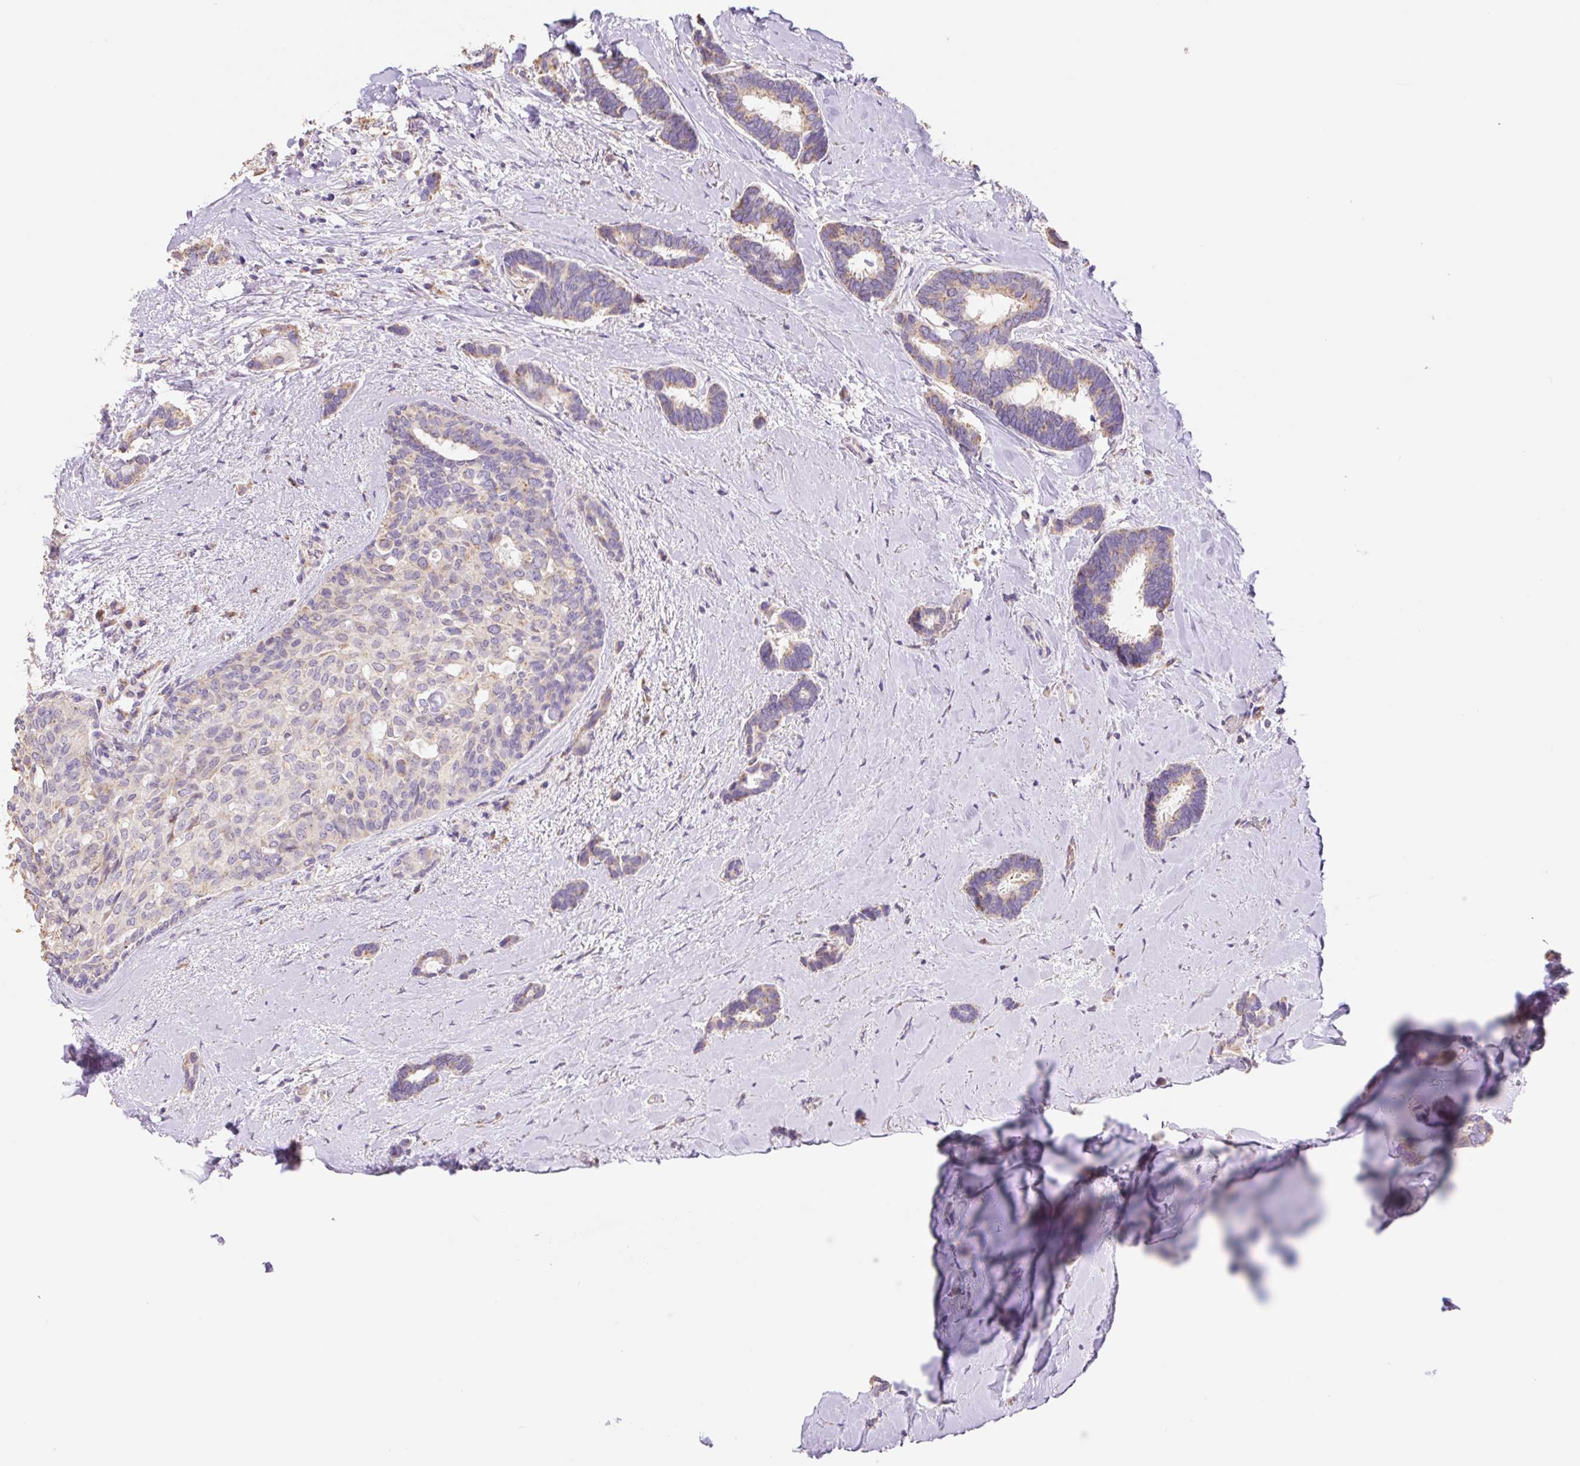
{"staining": {"intensity": "weak", "quantity": "25%-75%", "location": "cytoplasmic/membranous"}, "tissue": "breast cancer", "cell_type": "Tumor cells", "image_type": "cancer", "snomed": [{"axis": "morphology", "description": "Duct carcinoma"}, {"axis": "topography", "description": "Breast"}], "caption": "Protein expression by immunohistochemistry (IHC) exhibits weak cytoplasmic/membranous expression in about 25%-75% of tumor cells in breast cancer (intraductal carcinoma).", "gene": "COPZ2", "patient": {"sex": "female", "age": 73}}